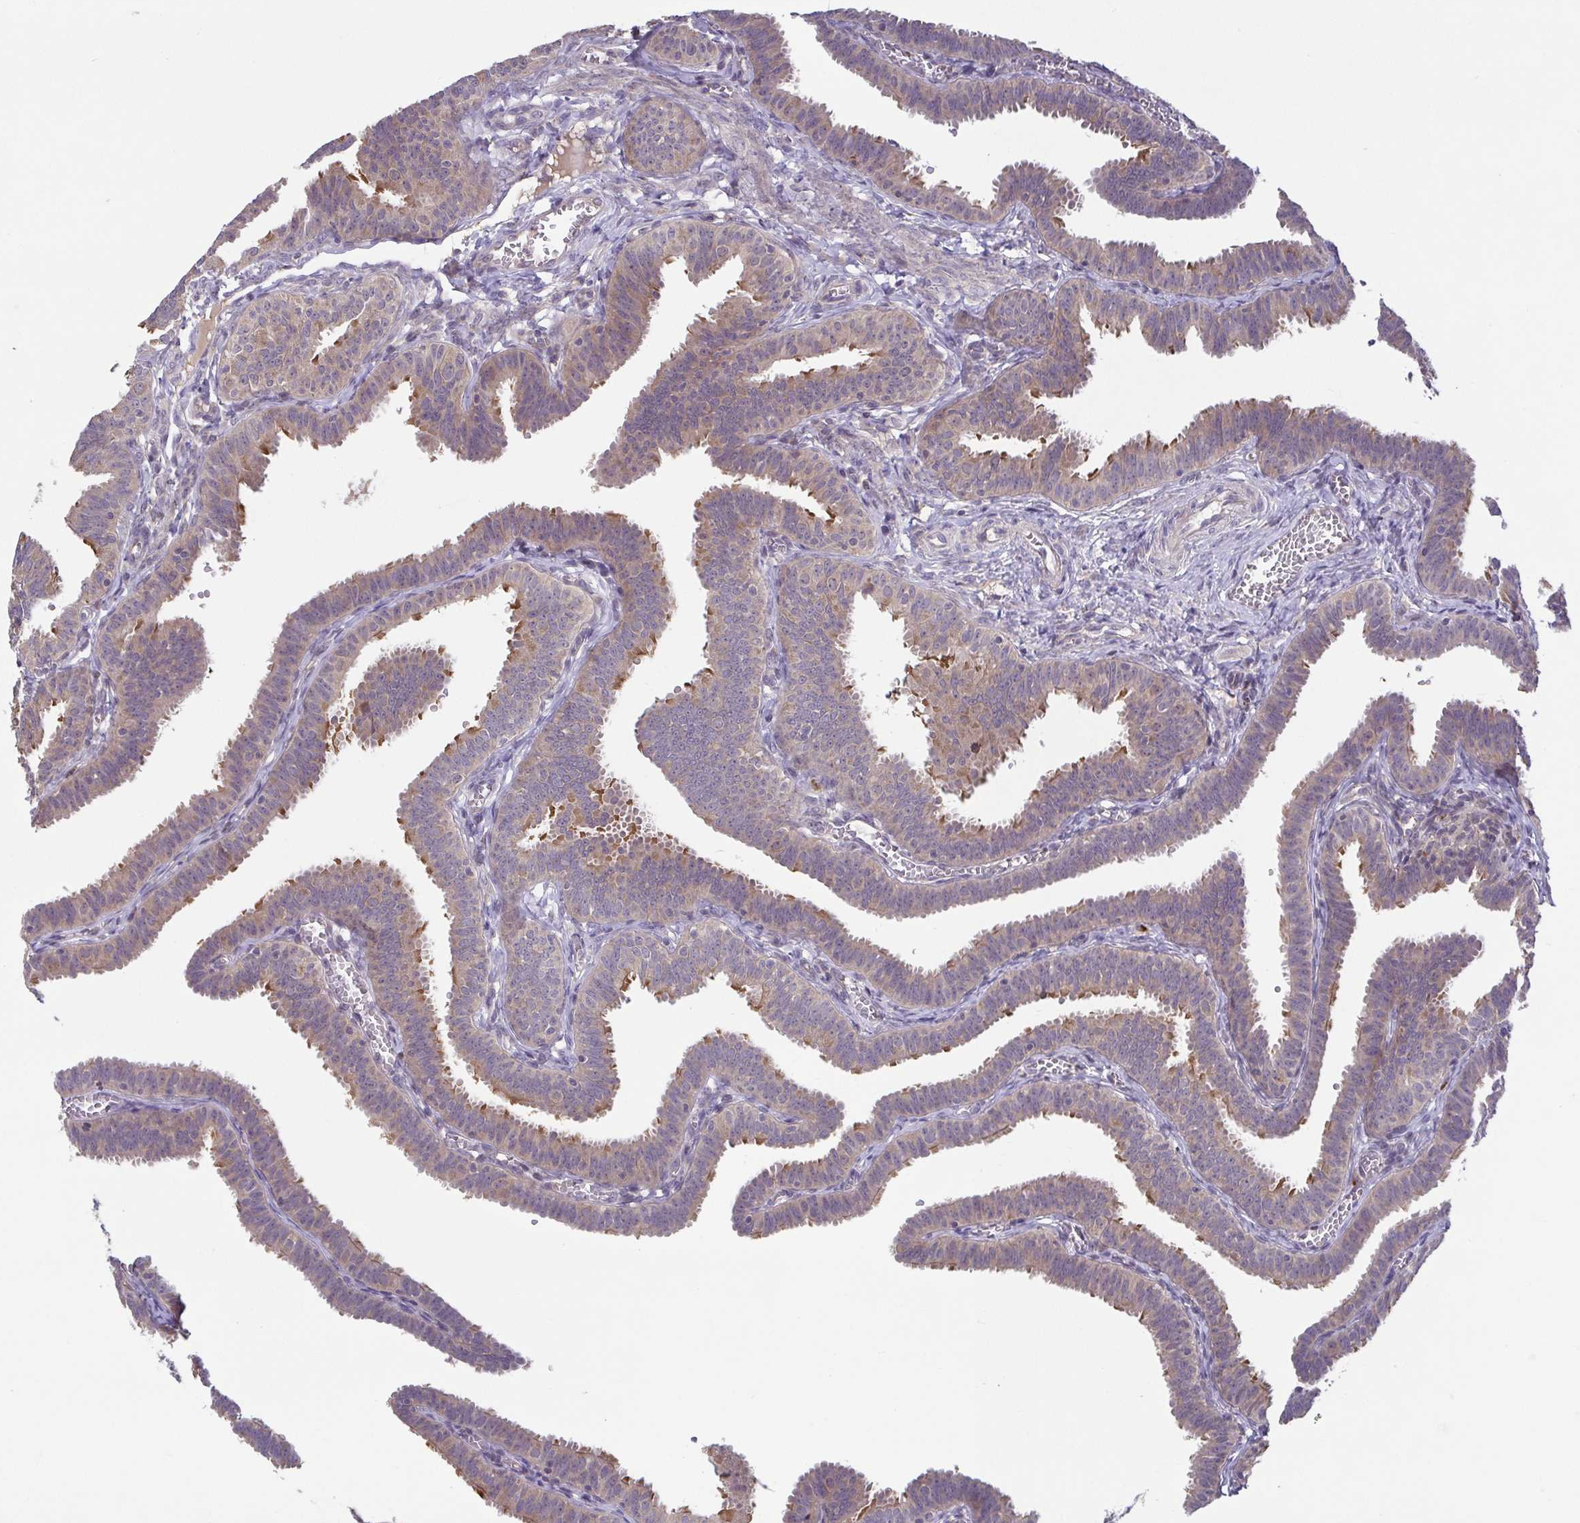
{"staining": {"intensity": "moderate", "quantity": "<25%", "location": "cytoplasmic/membranous"}, "tissue": "fallopian tube", "cell_type": "Glandular cells", "image_type": "normal", "snomed": [{"axis": "morphology", "description": "Normal tissue, NOS"}, {"axis": "topography", "description": "Fallopian tube"}], "caption": "Fallopian tube stained for a protein exhibits moderate cytoplasmic/membranous positivity in glandular cells. (Brightfield microscopy of DAB IHC at high magnification).", "gene": "OSBPL7", "patient": {"sex": "female", "age": 25}}